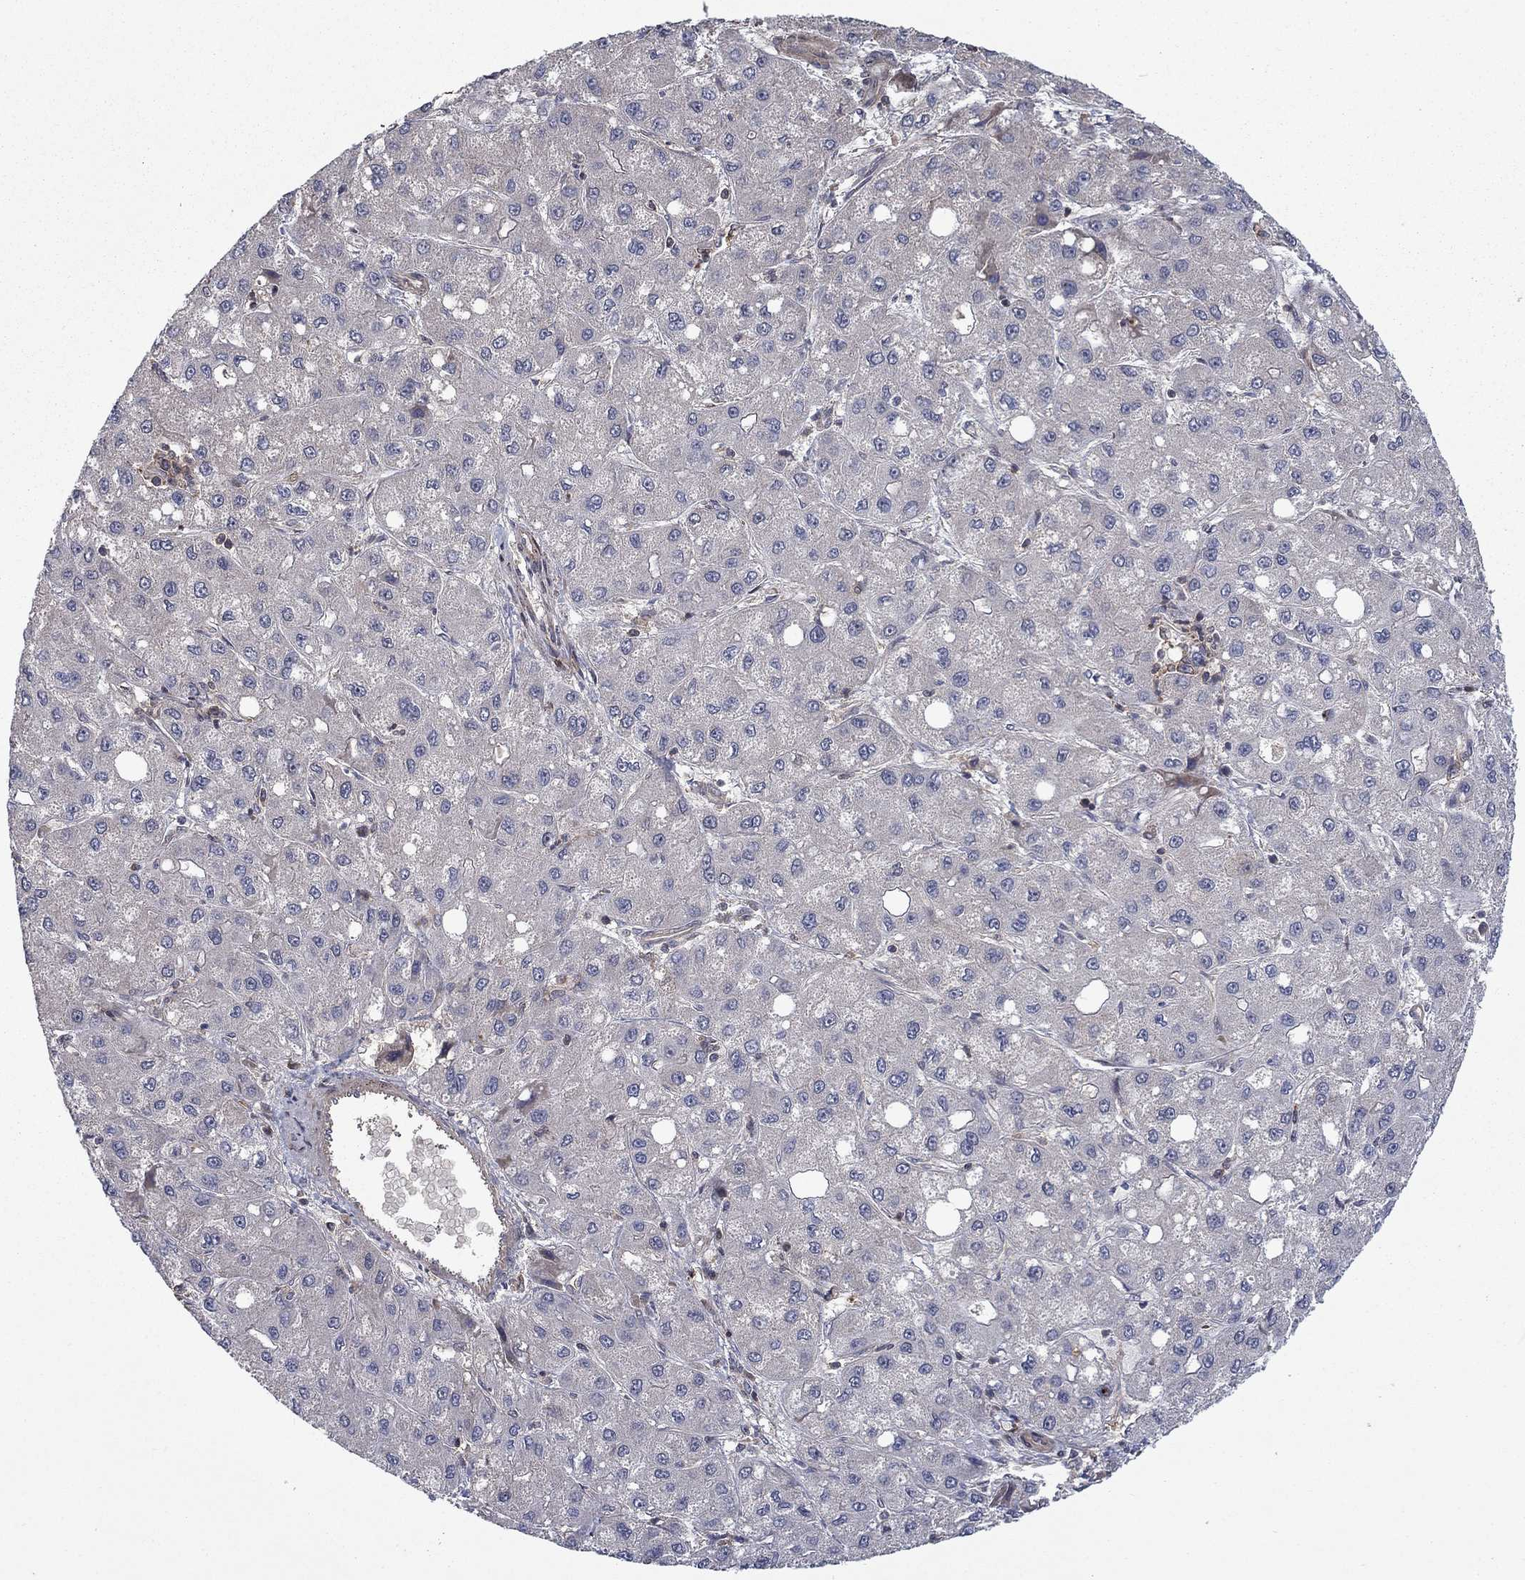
{"staining": {"intensity": "negative", "quantity": "none", "location": "none"}, "tissue": "liver cancer", "cell_type": "Tumor cells", "image_type": "cancer", "snomed": [{"axis": "morphology", "description": "Carcinoma, Hepatocellular, NOS"}, {"axis": "topography", "description": "Liver"}], "caption": "High power microscopy photomicrograph of an immunohistochemistry (IHC) photomicrograph of liver hepatocellular carcinoma, revealing no significant positivity in tumor cells. (Brightfield microscopy of DAB immunohistochemistry at high magnification).", "gene": "HDAC4", "patient": {"sex": "male", "age": 73}}